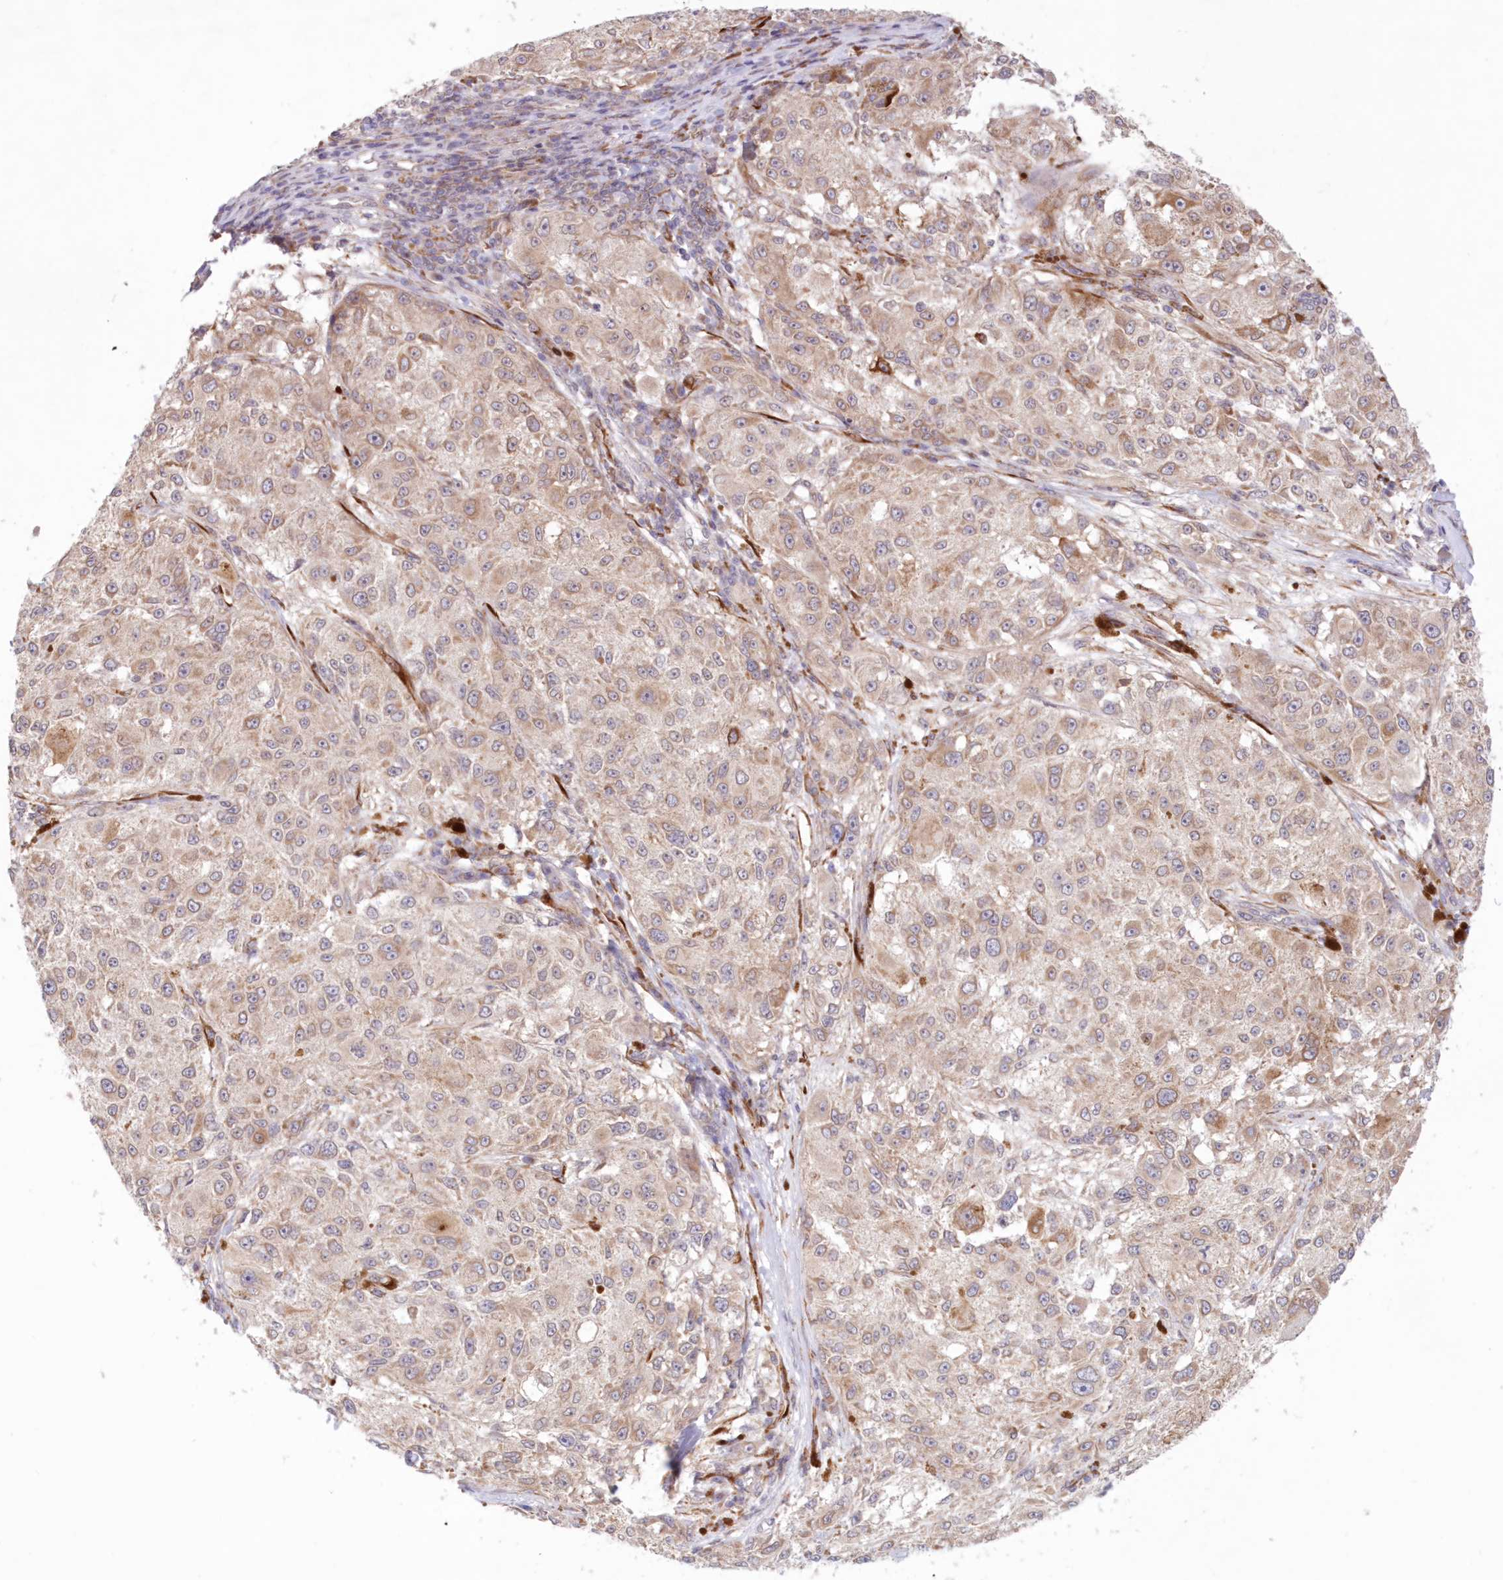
{"staining": {"intensity": "weak", "quantity": ">75%", "location": "cytoplasmic/membranous"}, "tissue": "melanoma", "cell_type": "Tumor cells", "image_type": "cancer", "snomed": [{"axis": "morphology", "description": "Necrosis, NOS"}, {"axis": "morphology", "description": "Malignant melanoma, NOS"}, {"axis": "topography", "description": "Skin"}], "caption": "Immunohistochemical staining of malignant melanoma demonstrates low levels of weak cytoplasmic/membranous protein staining in approximately >75% of tumor cells.", "gene": "PCYOX1L", "patient": {"sex": "female", "age": 87}}